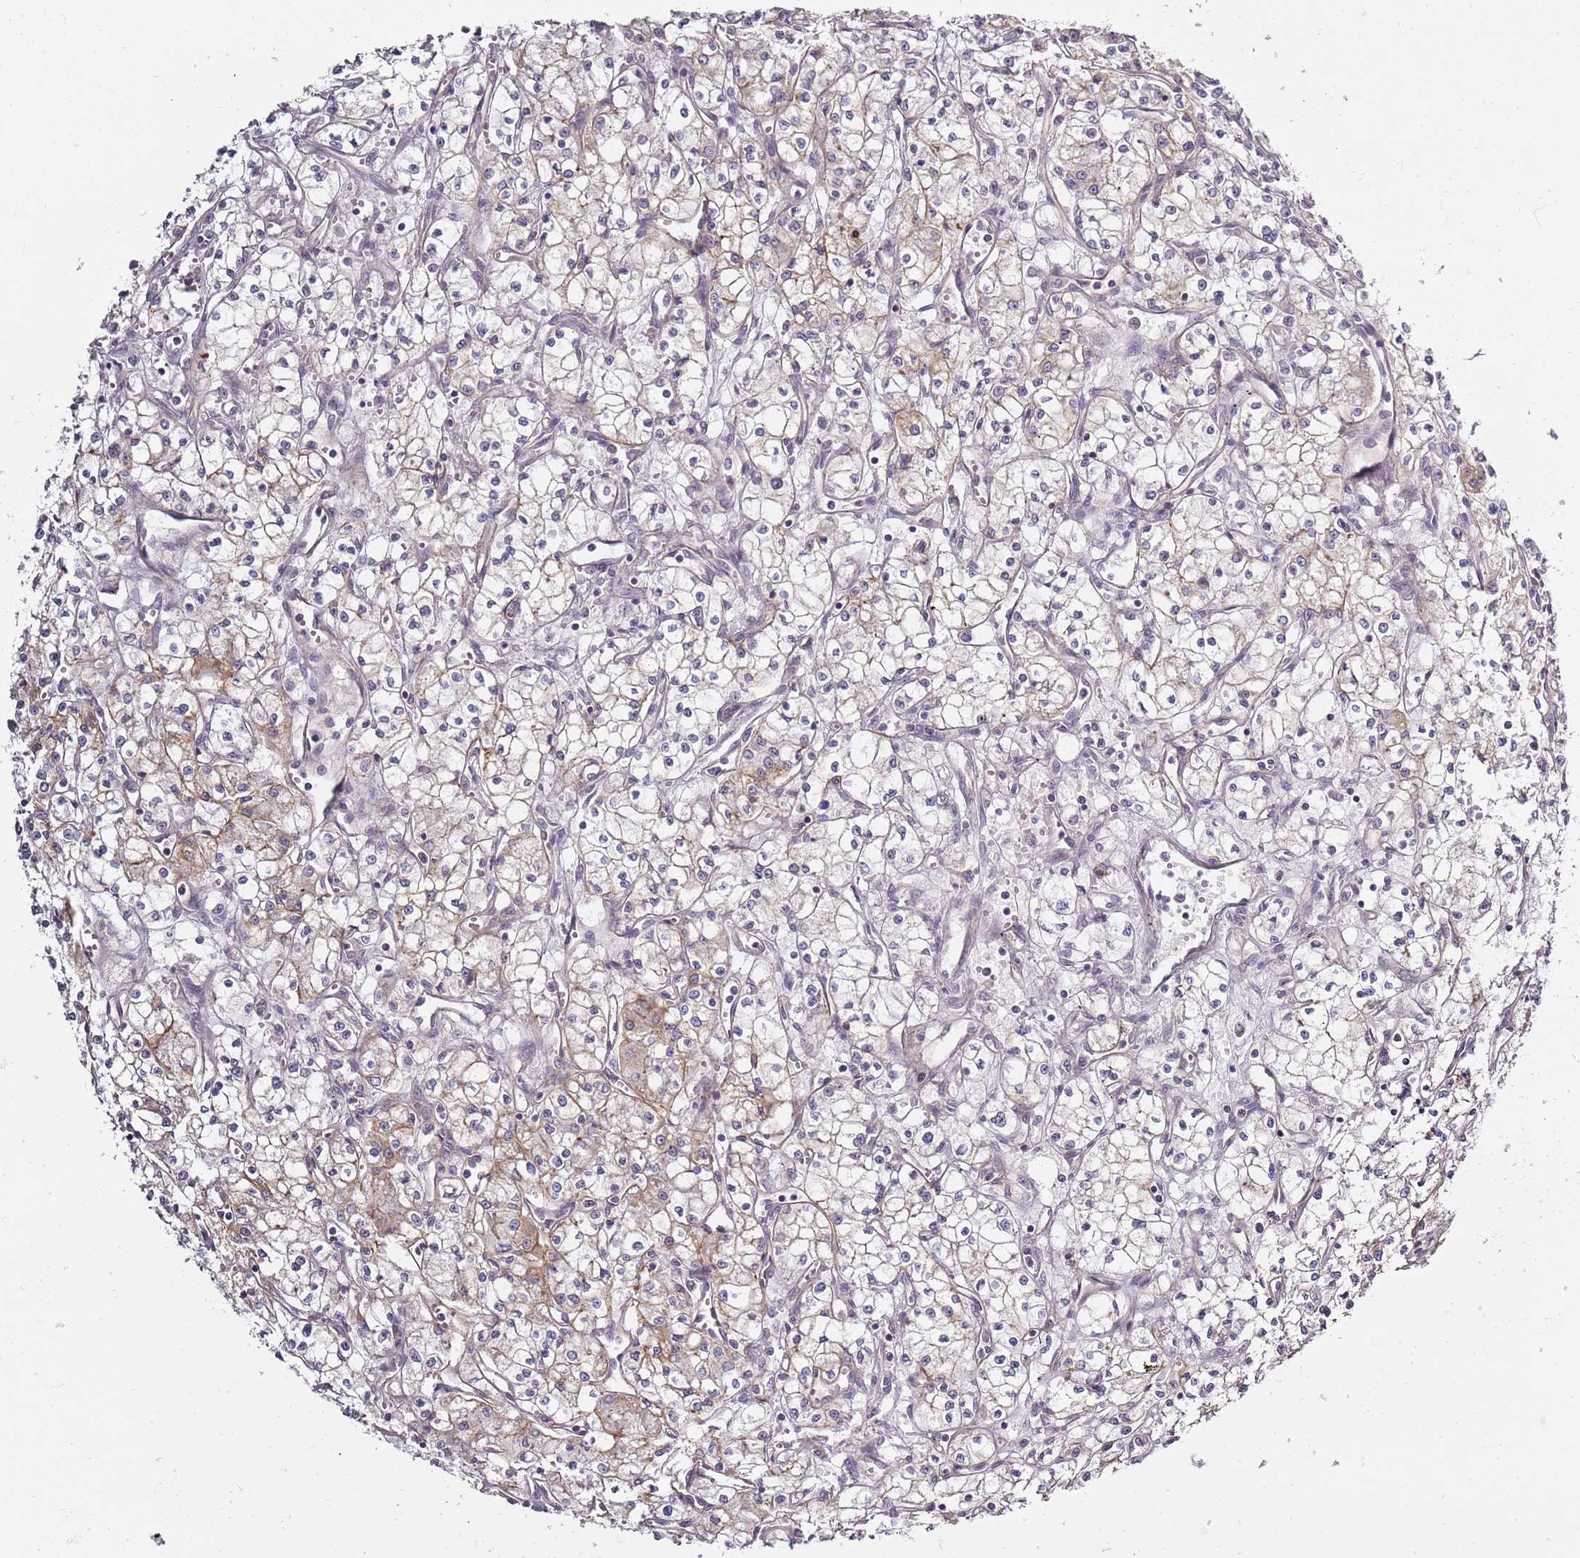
{"staining": {"intensity": "moderate", "quantity": "<25%", "location": "cytoplasmic/membranous"}, "tissue": "renal cancer", "cell_type": "Tumor cells", "image_type": "cancer", "snomed": [{"axis": "morphology", "description": "Adenocarcinoma, NOS"}, {"axis": "topography", "description": "Kidney"}], "caption": "Protein analysis of adenocarcinoma (renal) tissue exhibits moderate cytoplasmic/membranous staining in about <25% of tumor cells.", "gene": "SYNGR3", "patient": {"sex": "male", "age": 59}}